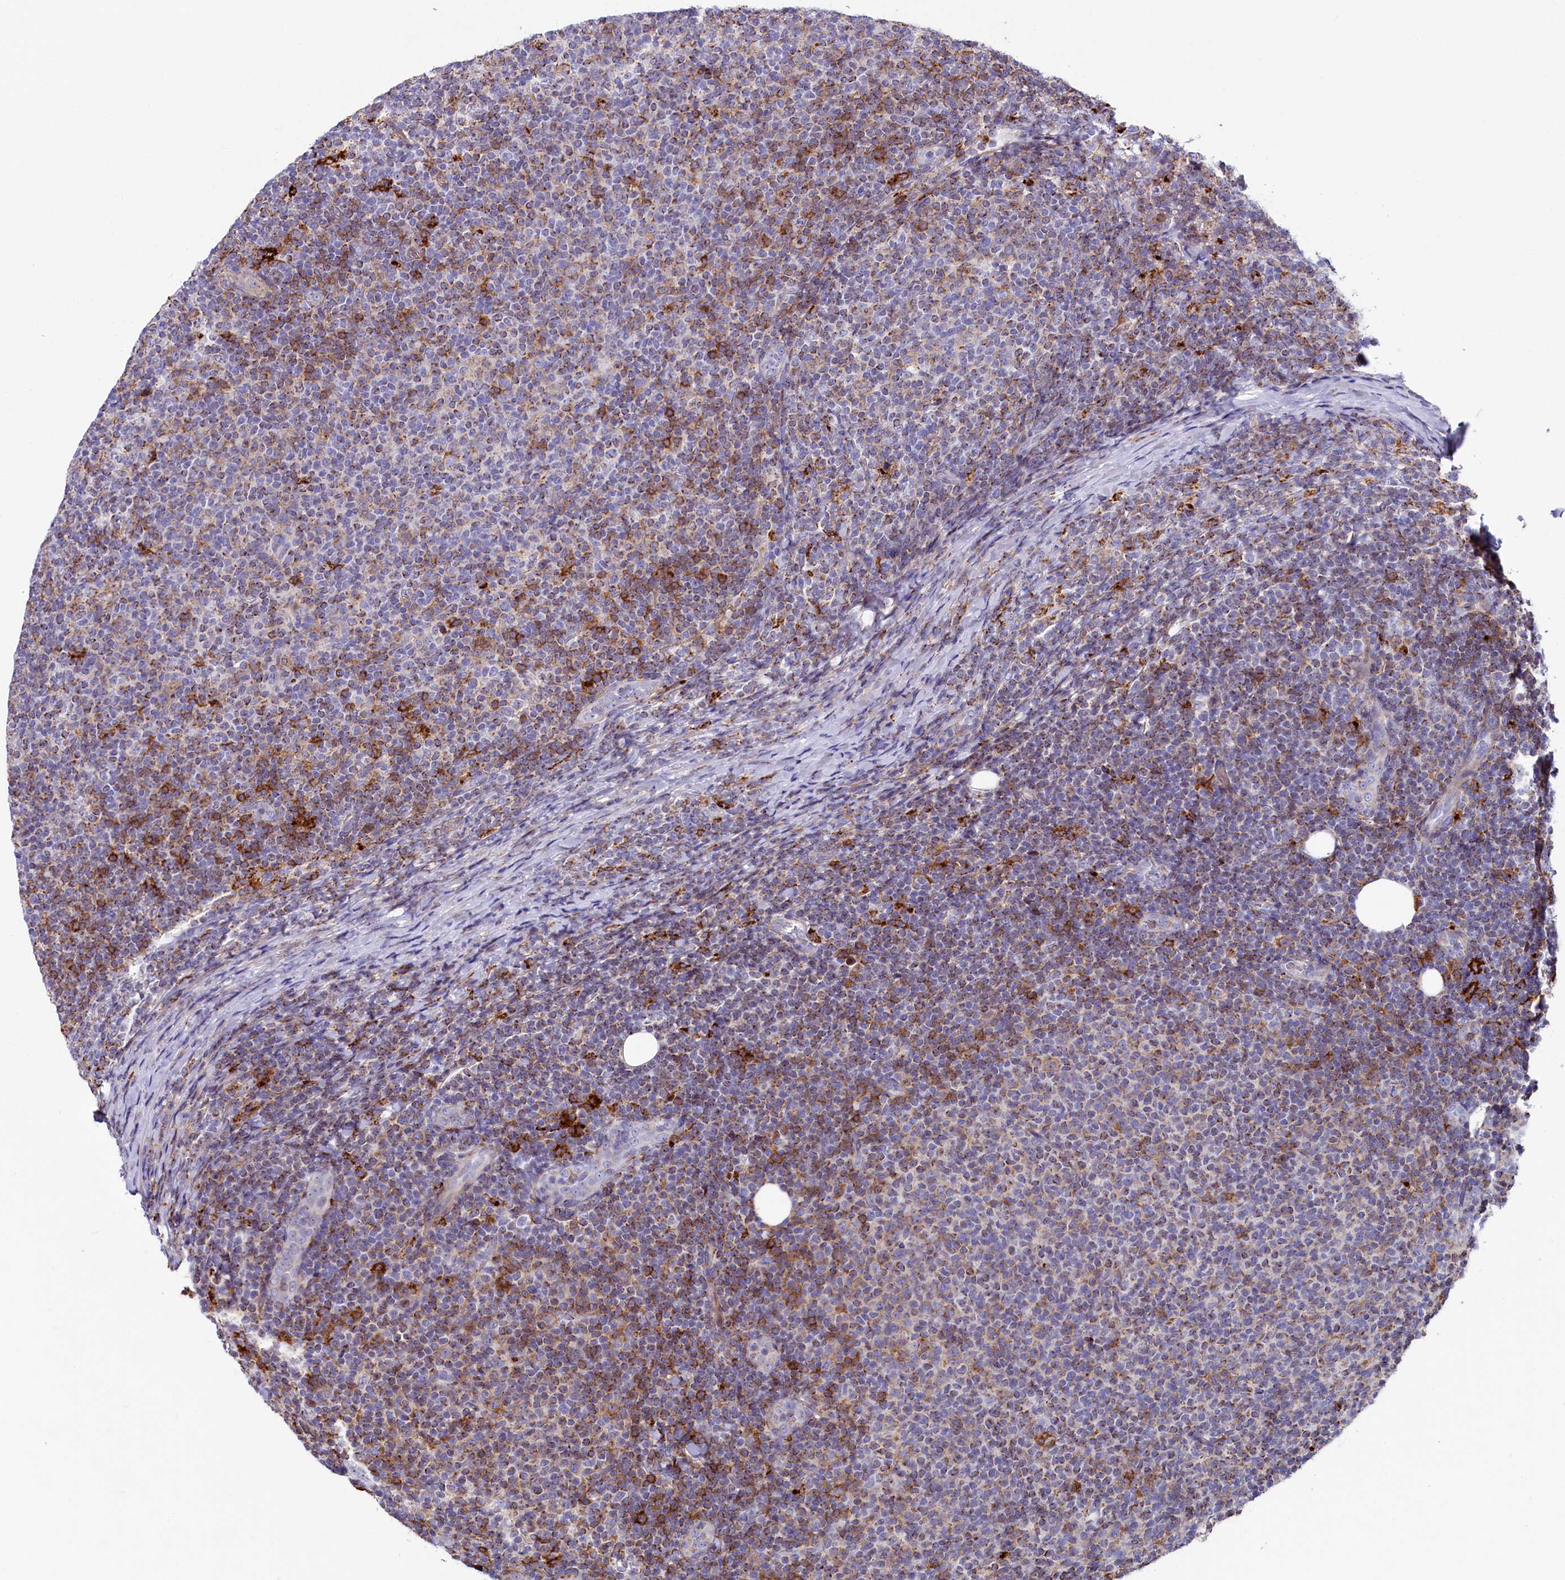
{"staining": {"intensity": "moderate", "quantity": "<25%", "location": "cytoplasmic/membranous"}, "tissue": "lymphoma", "cell_type": "Tumor cells", "image_type": "cancer", "snomed": [{"axis": "morphology", "description": "Malignant lymphoma, non-Hodgkin's type, Low grade"}, {"axis": "topography", "description": "Lymph node"}], "caption": "An IHC image of neoplastic tissue is shown. Protein staining in brown shows moderate cytoplasmic/membranous positivity in malignant lymphoma, non-Hodgkin's type (low-grade) within tumor cells.", "gene": "IL20RA", "patient": {"sex": "male", "age": 66}}